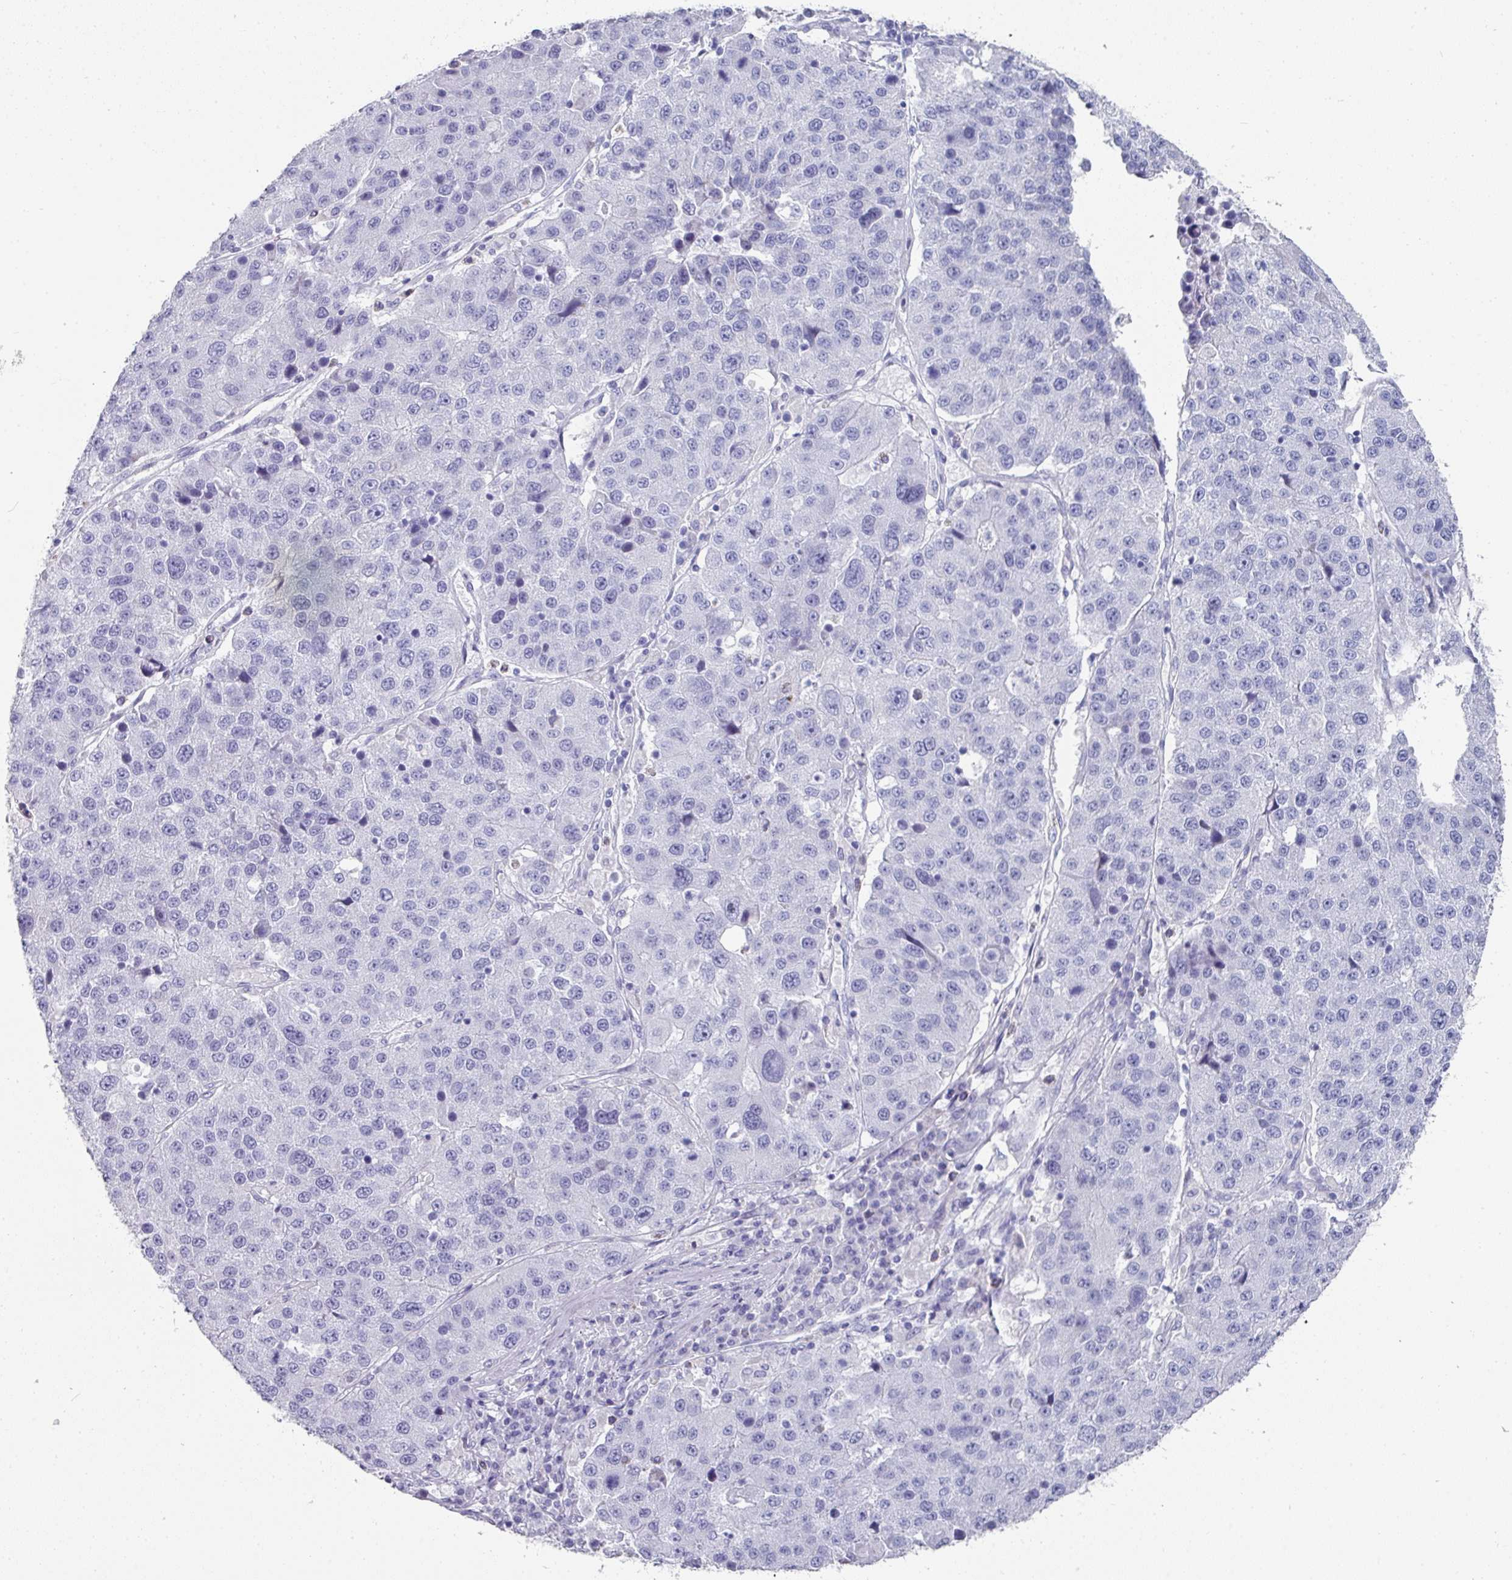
{"staining": {"intensity": "negative", "quantity": "none", "location": "none"}, "tissue": "stomach cancer", "cell_type": "Tumor cells", "image_type": "cancer", "snomed": [{"axis": "morphology", "description": "Adenocarcinoma, NOS"}, {"axis": "topography", "description": "Stomach"}], "caption": "This histopathology image is of stomach cancer (adenocarcinoma) stained with immunohistochemistry (IHC) to label a protein in brown with the nuclei are counter-stained blue. There is no expression in tumor cells.", "gene": "SETBP1", "patient": {"sex": "male", "age": 71}}